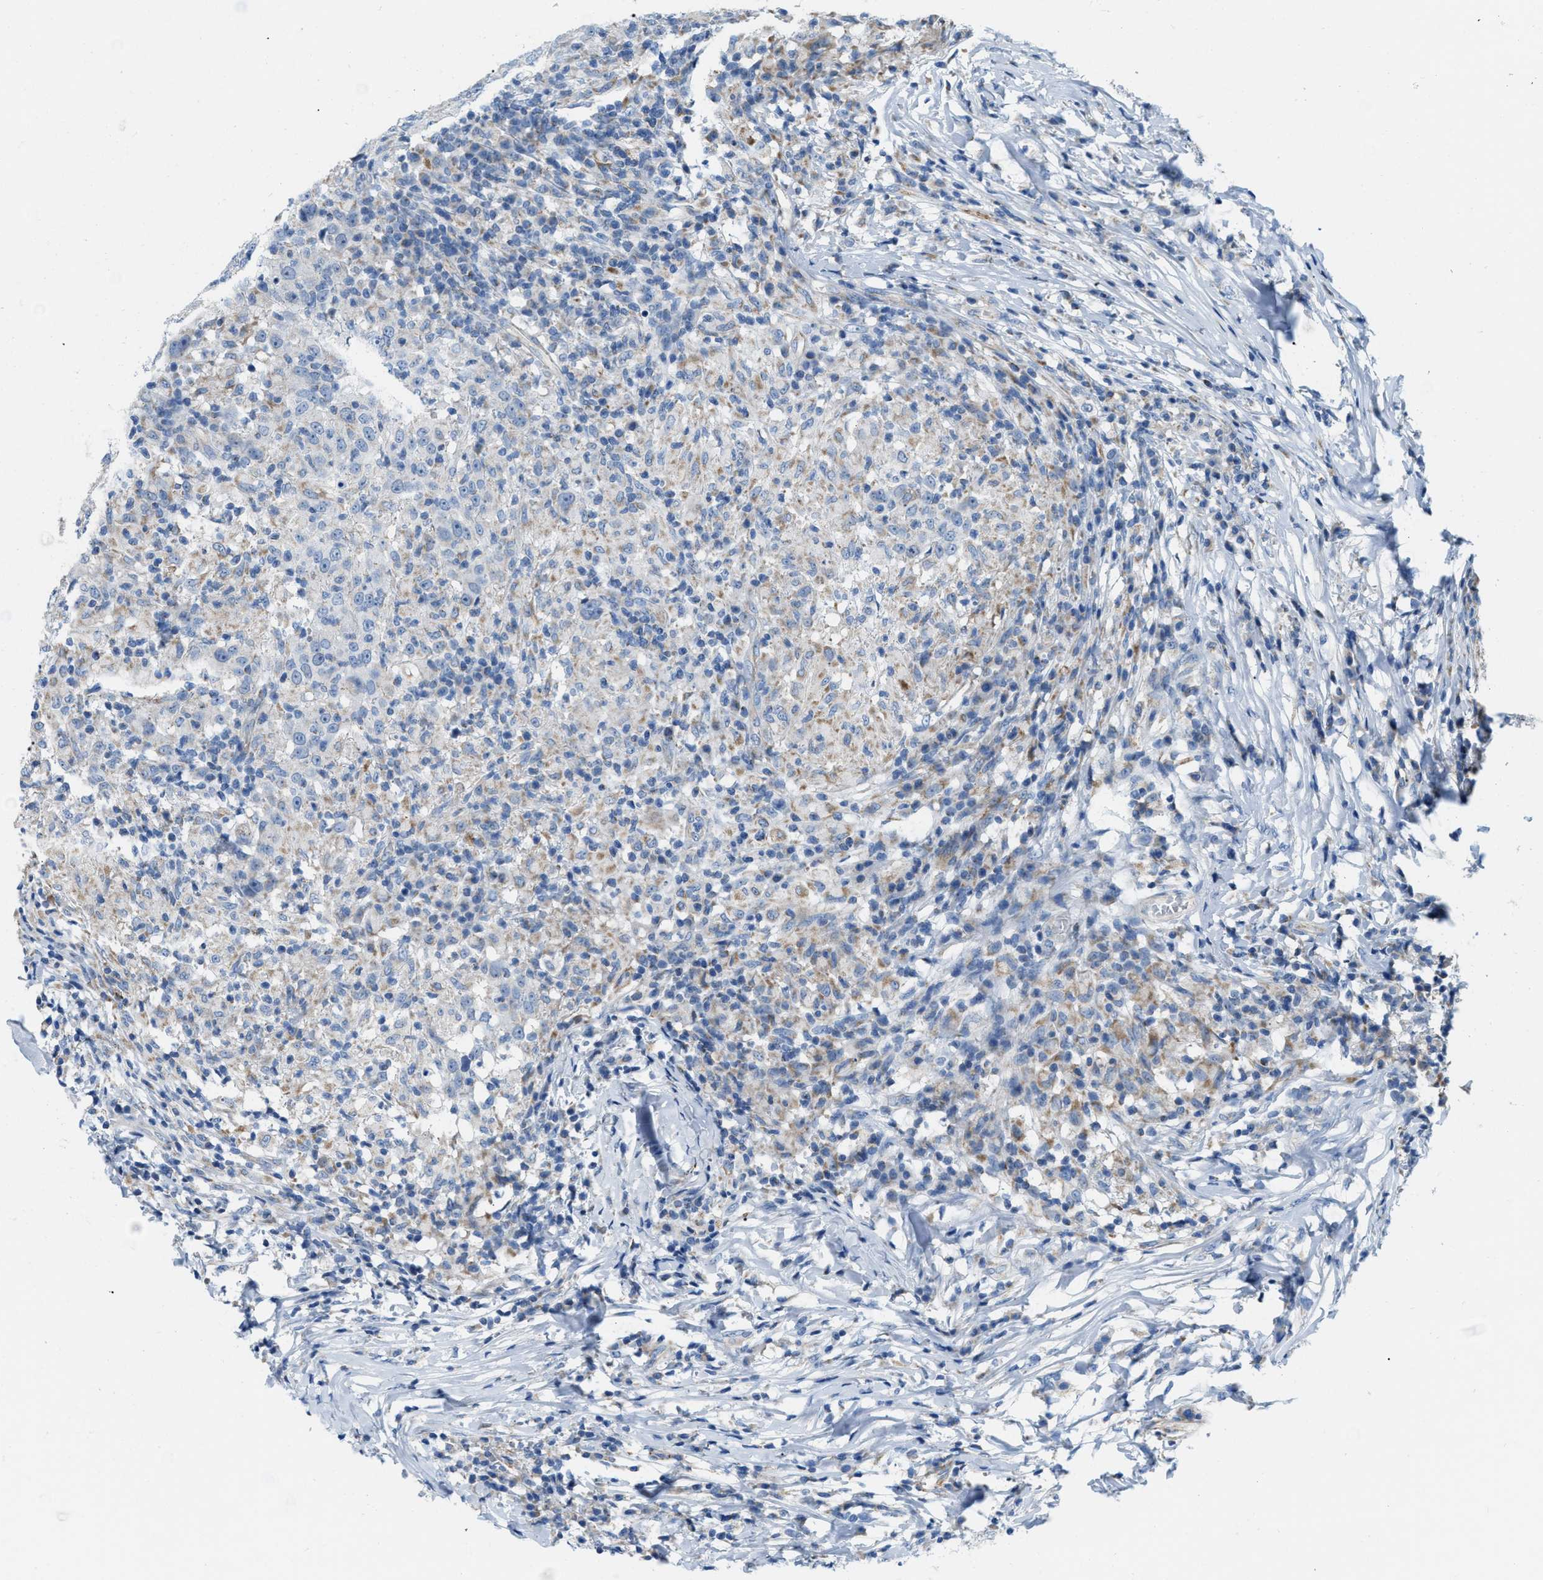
{"staining": {"intensity": "weak", "quantity": "<25%", "location": "cytoplasmic/membranous"}, "tissue": "head and neck cancer", "cell_type": "Tumor cells", "image_type": "cancer", "snomed": [{"axis": "morphology", "description": "Adenocarcinoma, NOS"}, {"axis": "topography", "description": "Salivary gland"}, {"axis": "topography", "description": "Head-Neck"}], "caption": "DAB immunohistochemical staining of adenocarcinoma (head and neck) exhibits no significant positivity in tumor cells.", "gene": "JADE1", "patient": {"sex": "female", "age": 65}}